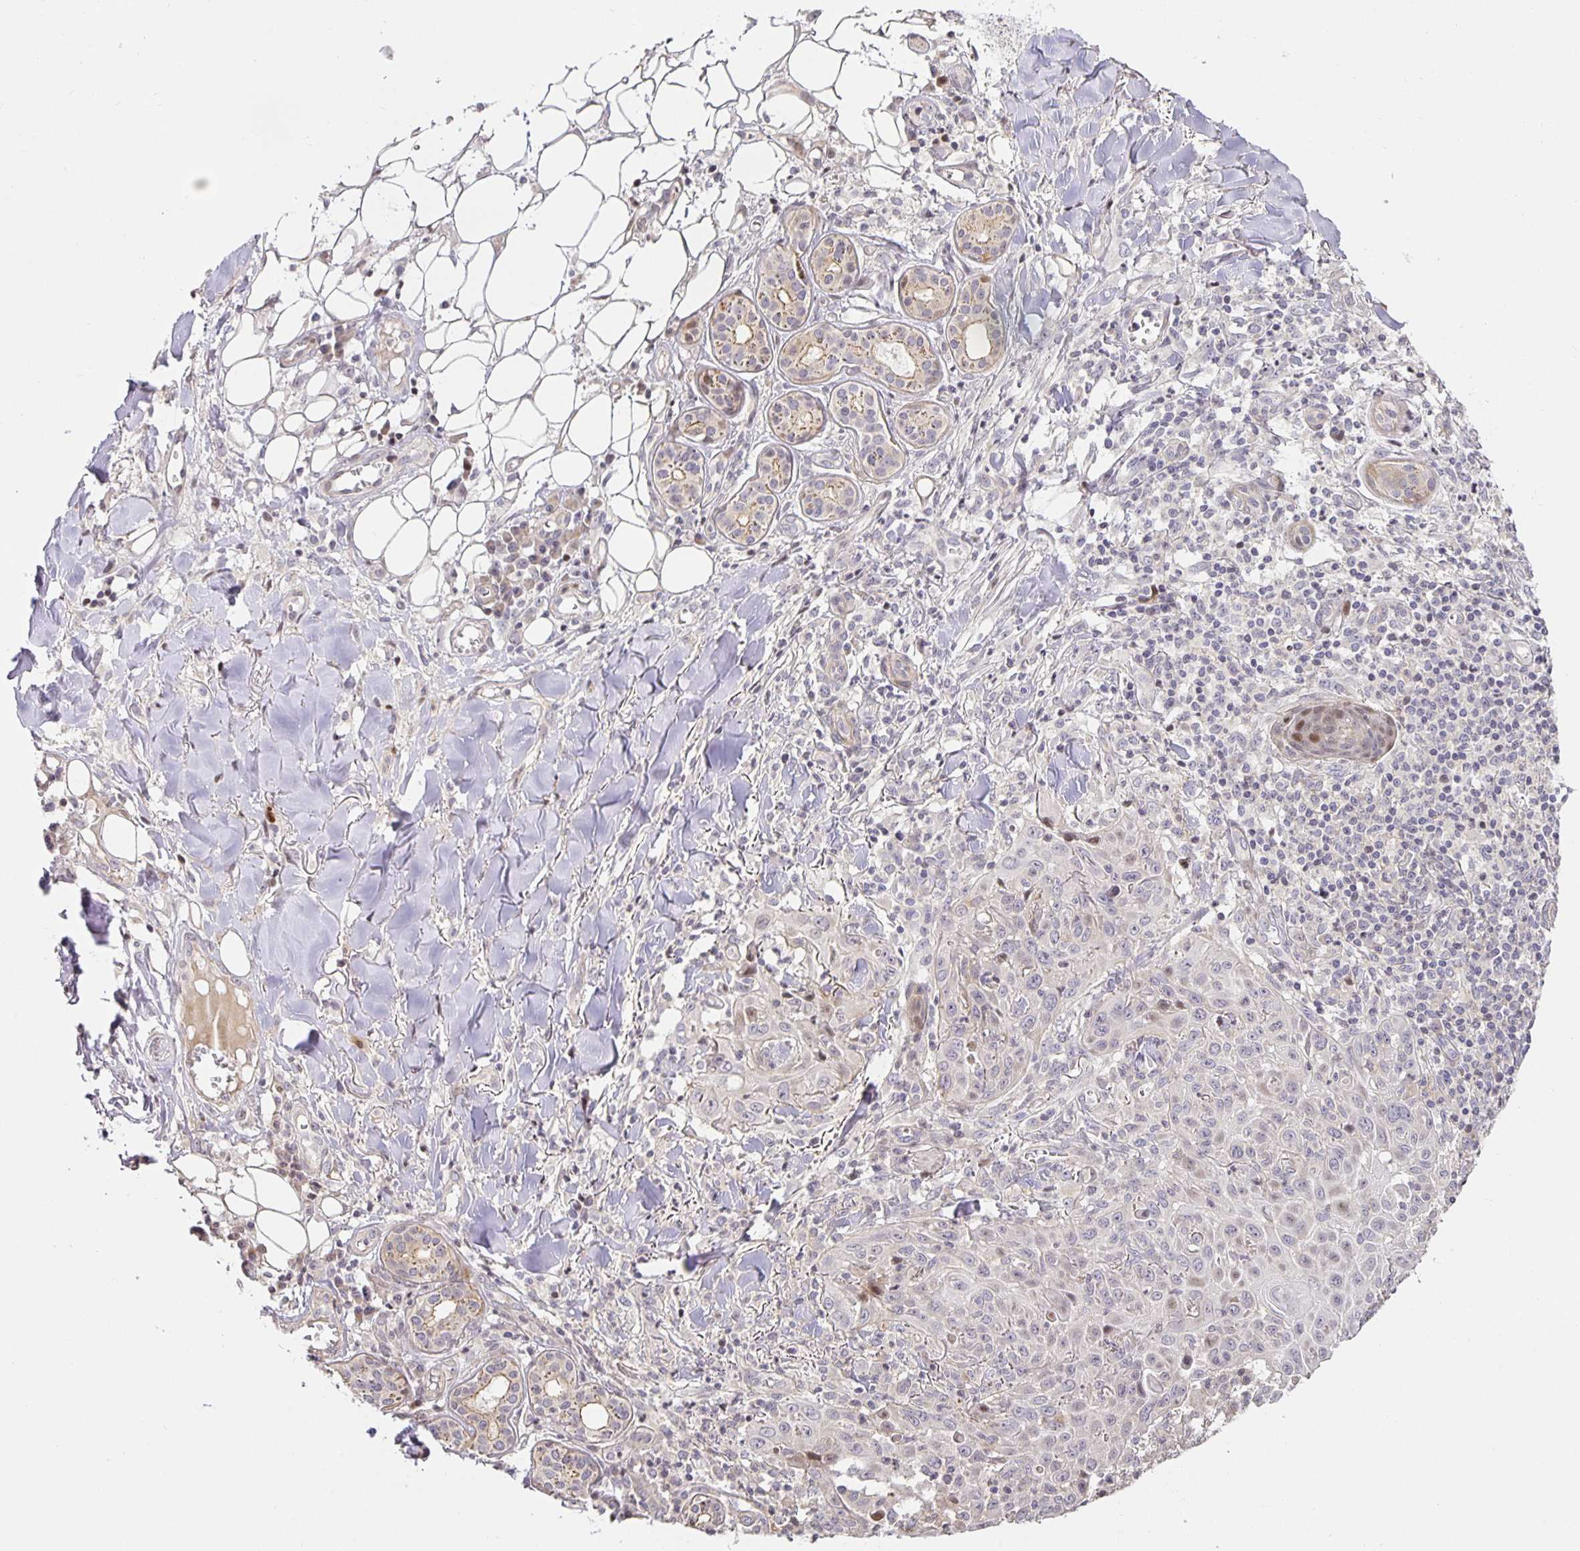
{"staining": {"intensity": "negative", "quantity": "none", "location": "none"}, "tissue": "skin cancer", "cell_type": "Tumor cells", "image_type": "cancer", "snomed": [{"axis": "morphology", "description": "Squamous cell carcinoma, NOS"}, {"axis": "topography", "description": "Skin"}], "caption": "Human skin squamous cell carcinoma stained for a protein using immunohistochemistry reveals no expression in tumor cells.", "gene": "TJP3", "patient": {"sex": "male", "age": 75}}